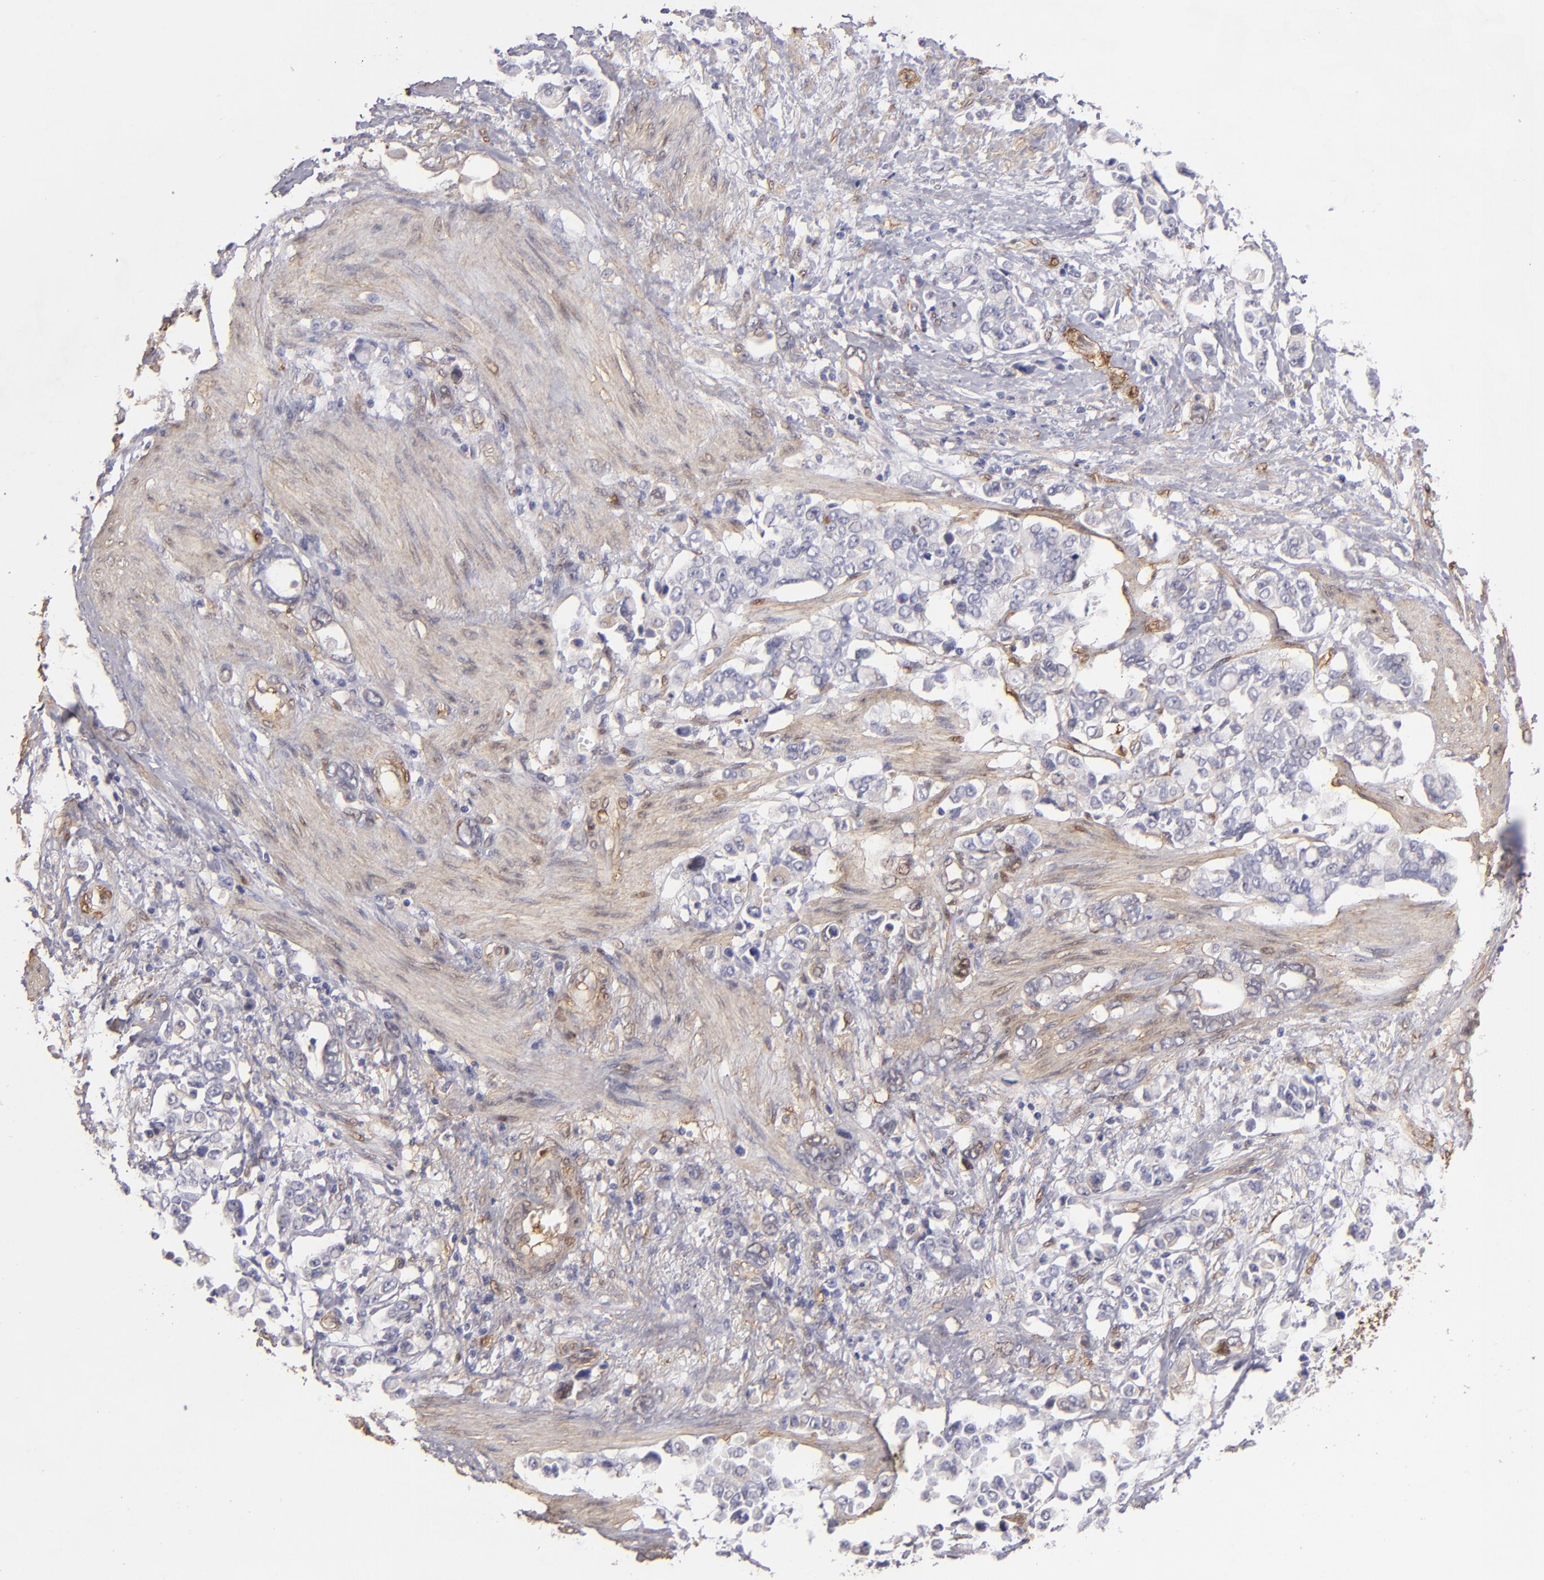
{"staining": {"intensity": "weak", "quantity": "<25%", "location": "nuclear"}, "tissue": "stomach cancer", "cell_type": "Tumor cells", "image_type": "cancer", "snomed": [{"axis": "morphology", "description": "Adenocarcinoma, NOS"}, {"axis": "topography", "description": "Stomach"}], "caption": "Immunohistochemistry photomicrograph of neoplastic tissue: human stomach cancer (adenocarcinoma) stained with DAB displays no significant protein expression in tumor cells.", "gene": "VCL", "patient": {"sex": "male", "age": 78}}